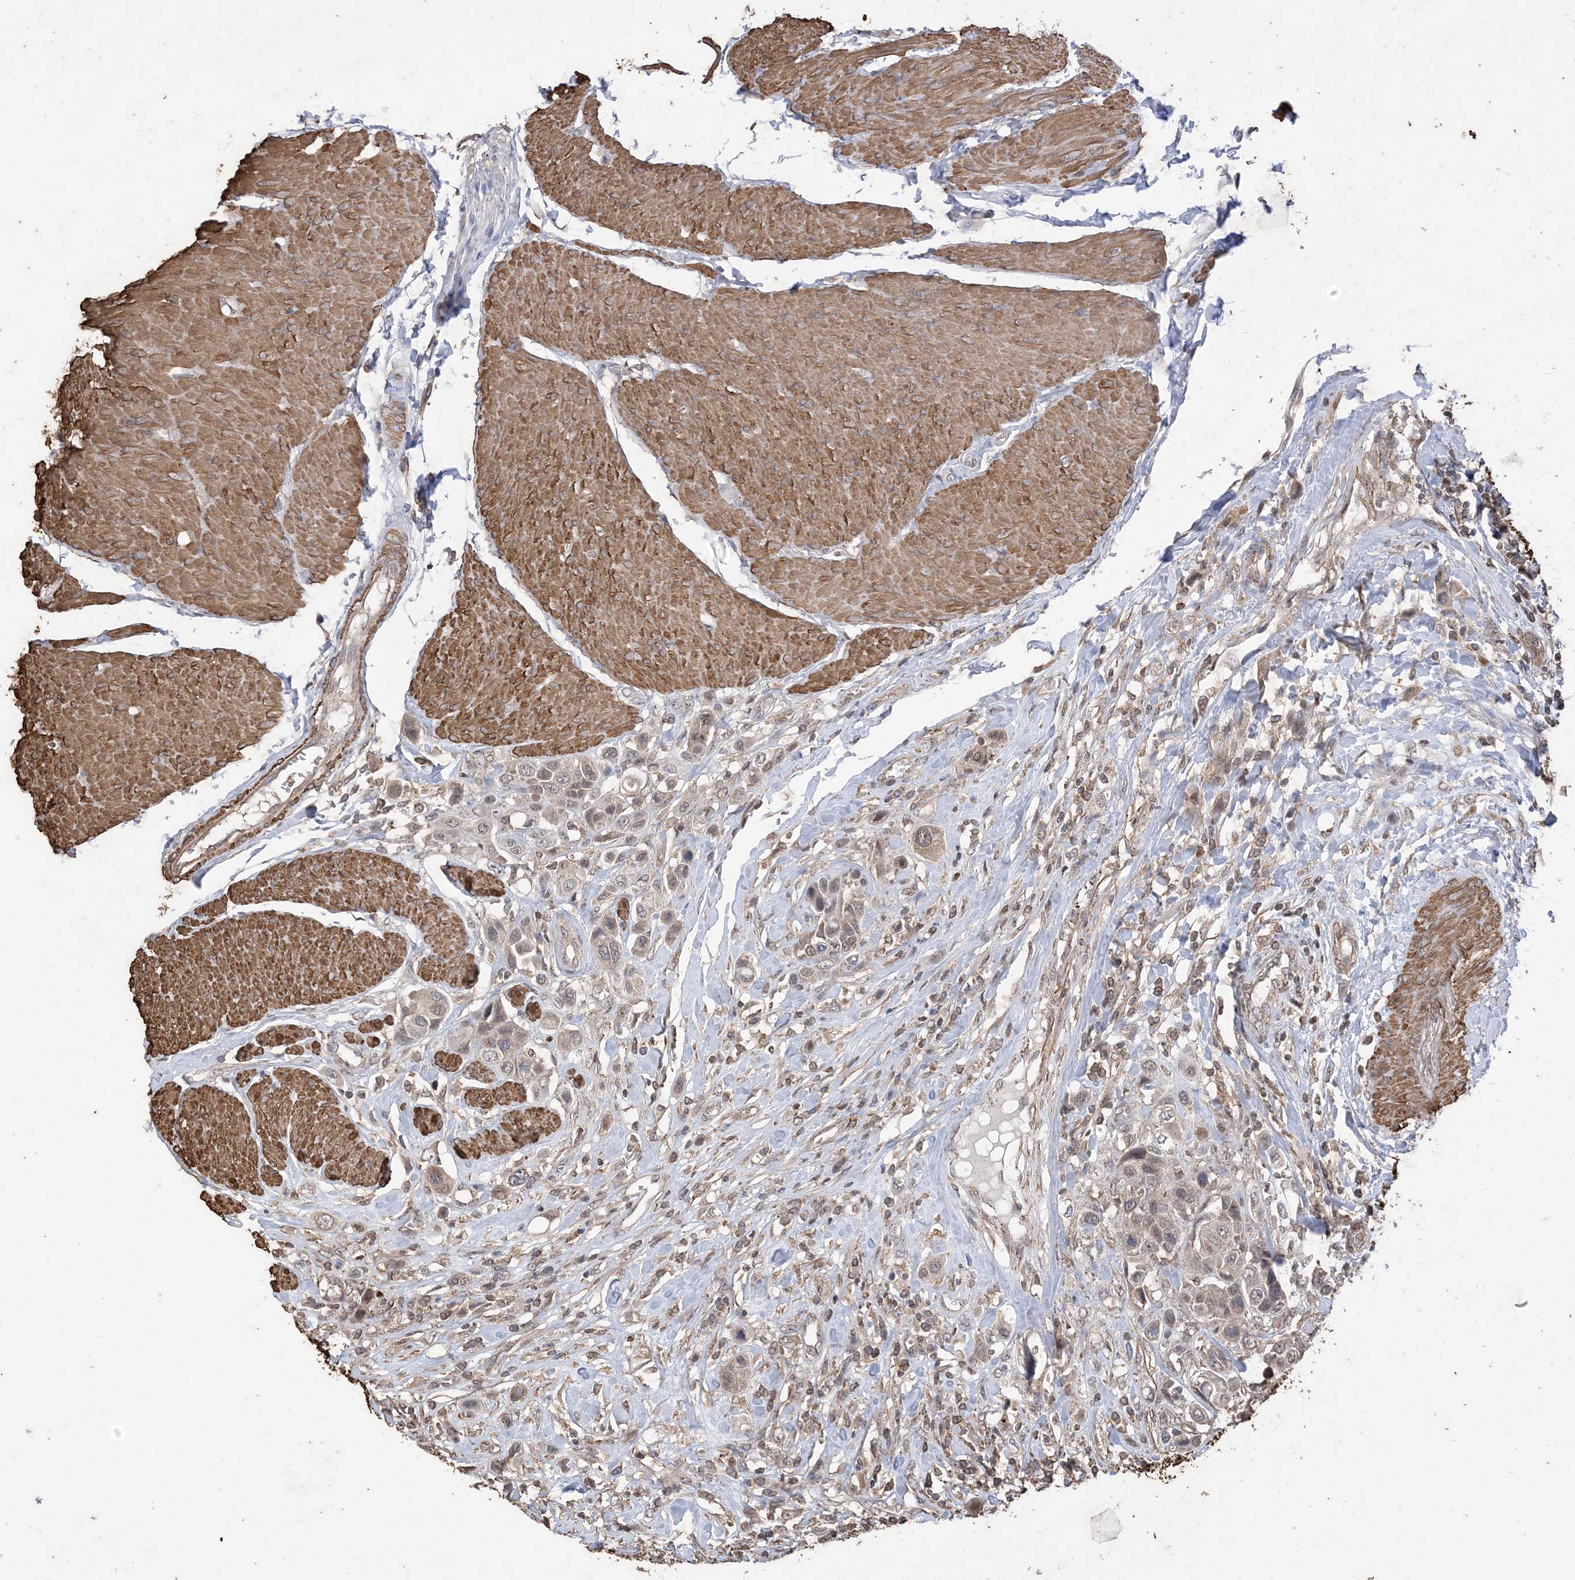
{"staining": {"intensity": "weak", "quantity": "<25%", "location": "cytoplasmic/membranous"}, "tissue": "urothelial cancer", "cell_type": "Tumor cells", "image_type": "cancer", "snomed": [{"axis": "morphology", "description": "Urothelial carcinoma, High grade"}, {"axis": "topography", "description": "Urinary bladder"}], "caption": "Immunohistochemistry (IHC) histopathology image of urothelial cancer stained for a protein (brown), which shows no positivity in tumor cells.", "gene": "HPS4", "patient": {"sex": "male", "age": 50}}